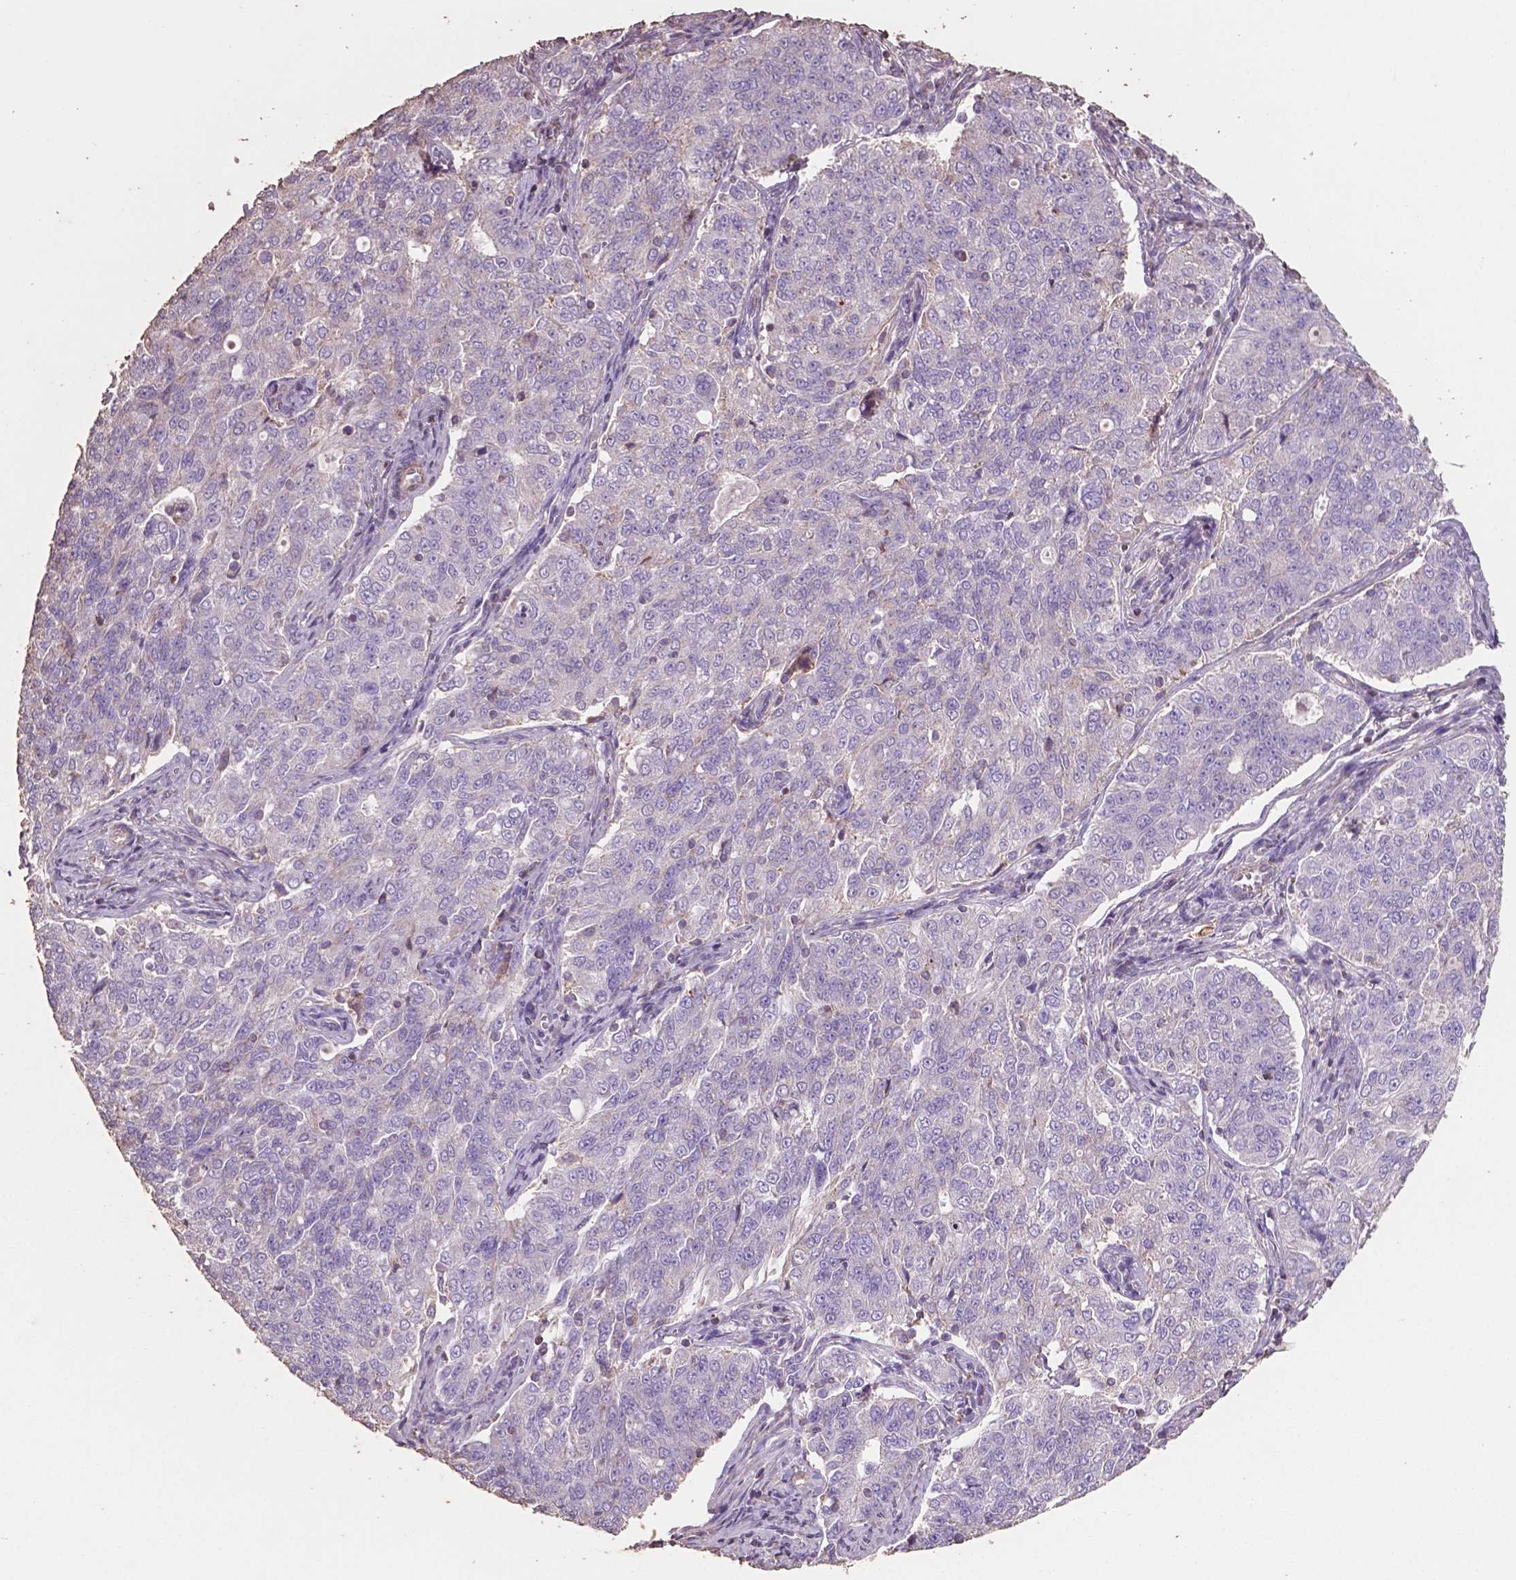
{"staining": {"intensity": "negative", "quantity": "none", "location": "none"}, "tissue": "endometrial cancer", "cell_type": "Tumor cells", "image_type": "cancer", "snomed": [{"axis": "morphology", "description": "Adenocarcinoma, NOS"}, {"axis": "topography", "description": "Endometrium"}], "caption": "High magnification brightfield microscopy of adenocarcinoma (endometrial) stained with DAB (brown) and counterstained with hematoxylin (blue): tumor cells show no significant expression. Brightfield microscopy of immunohistochemistry (IHC) stained with DAB (3,3'-diaminobenzidine) (brown) and hematoxylin (blue), captured at high magnification.", "gene": "COMMD4", "patient": {"sex": "female", "age": 43}}